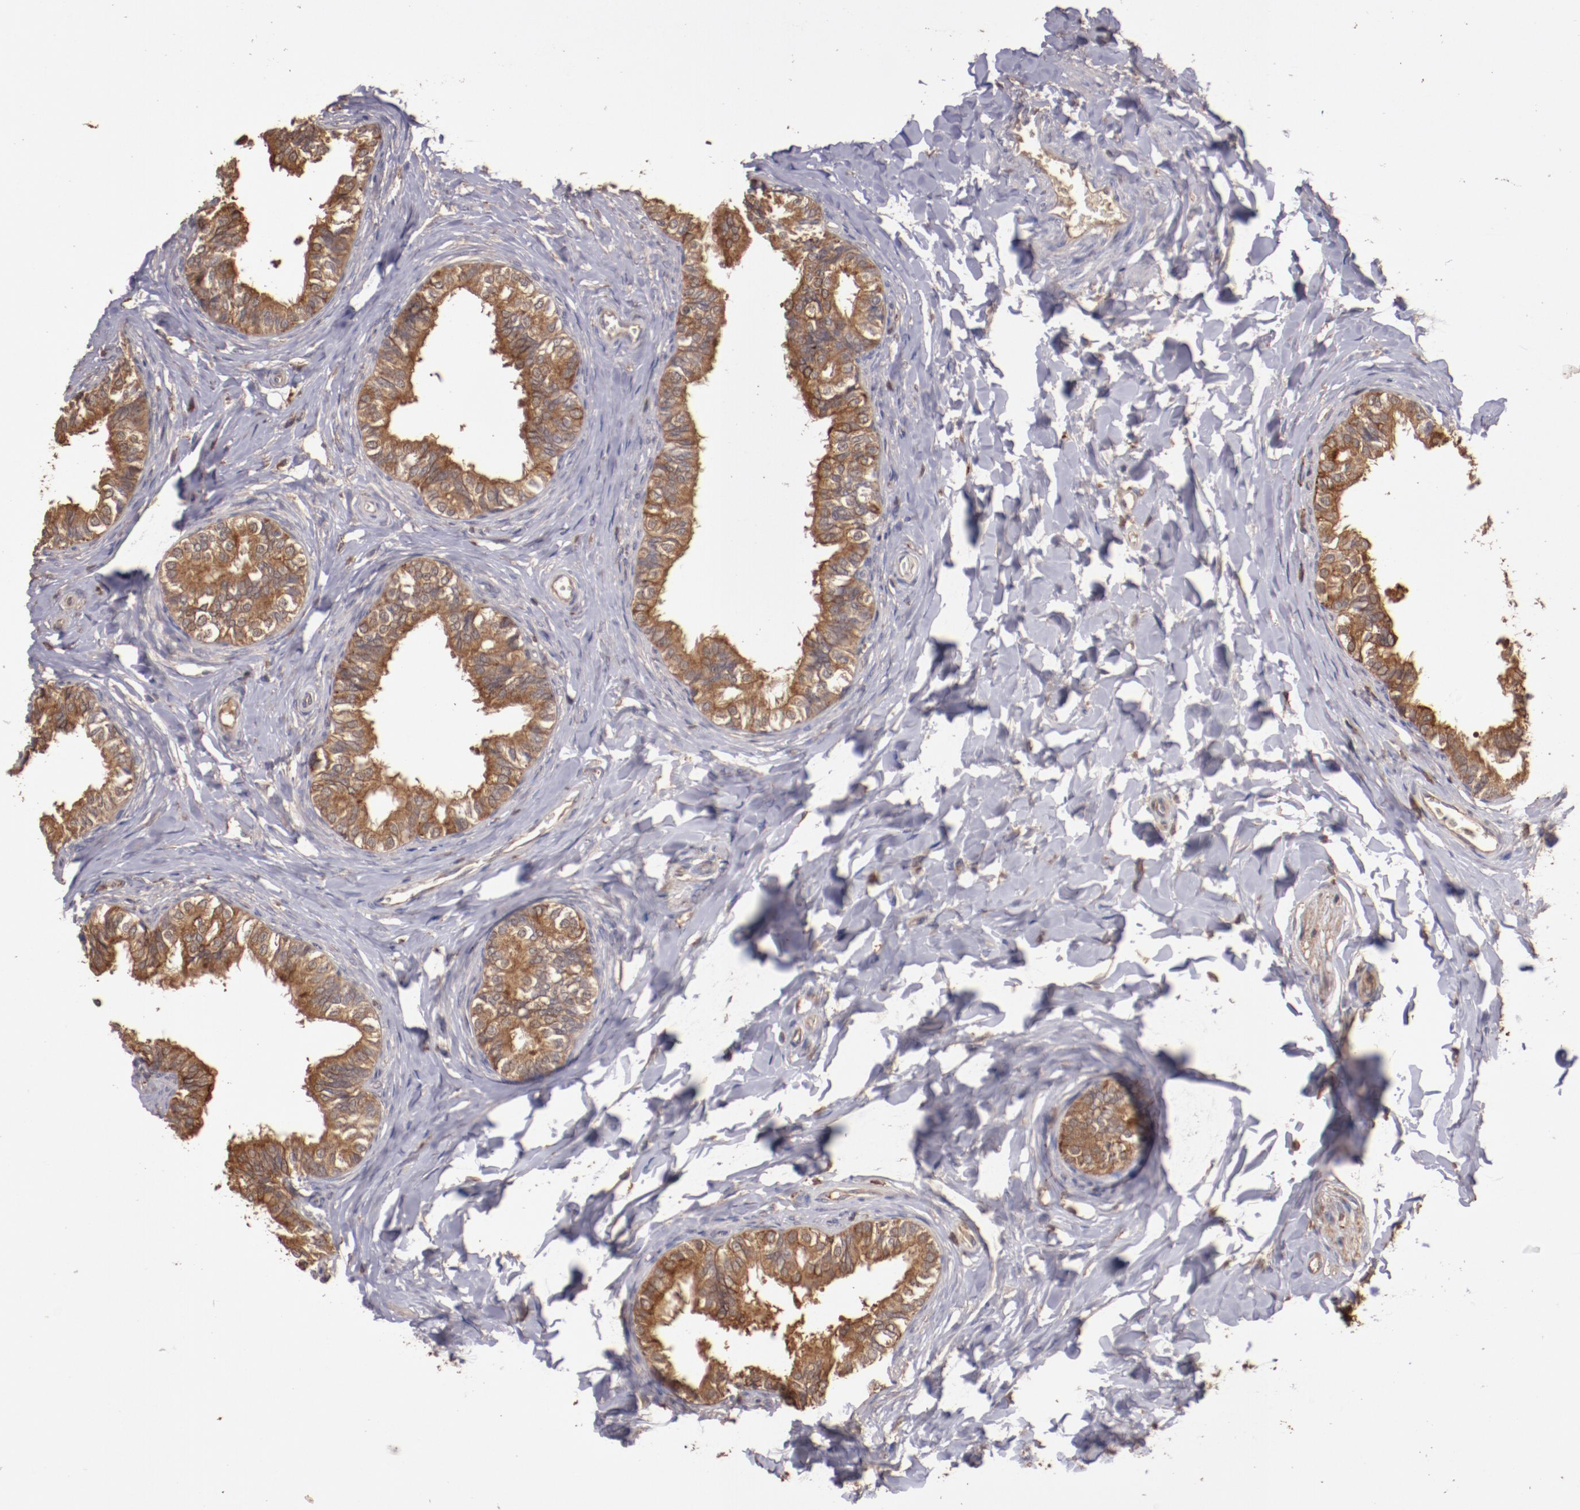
{"staining": {"intensity": "moderate", "quantity": ">75%", "location": "cytoplasmic/membranous"}, "tissue": "epididymis", "cell_type": "Glandular cells", "image_type": "normal", "snomed": [{"axis": "morphology", "description": "Normal tissue, NOS"}, {"axis": "topography", "description": "Soft tissue"}, {"axis": "topography", "description": "Epididymis"}], "caption": "This image demonstrates immunohistochemistry staining of unremarkable human epididymis, with medium moderate cytoplasmic/membranous positivity in about >75% of glandular cells.", "gene": "SRRD", "patient": {"sex": "male", "age": 26}}